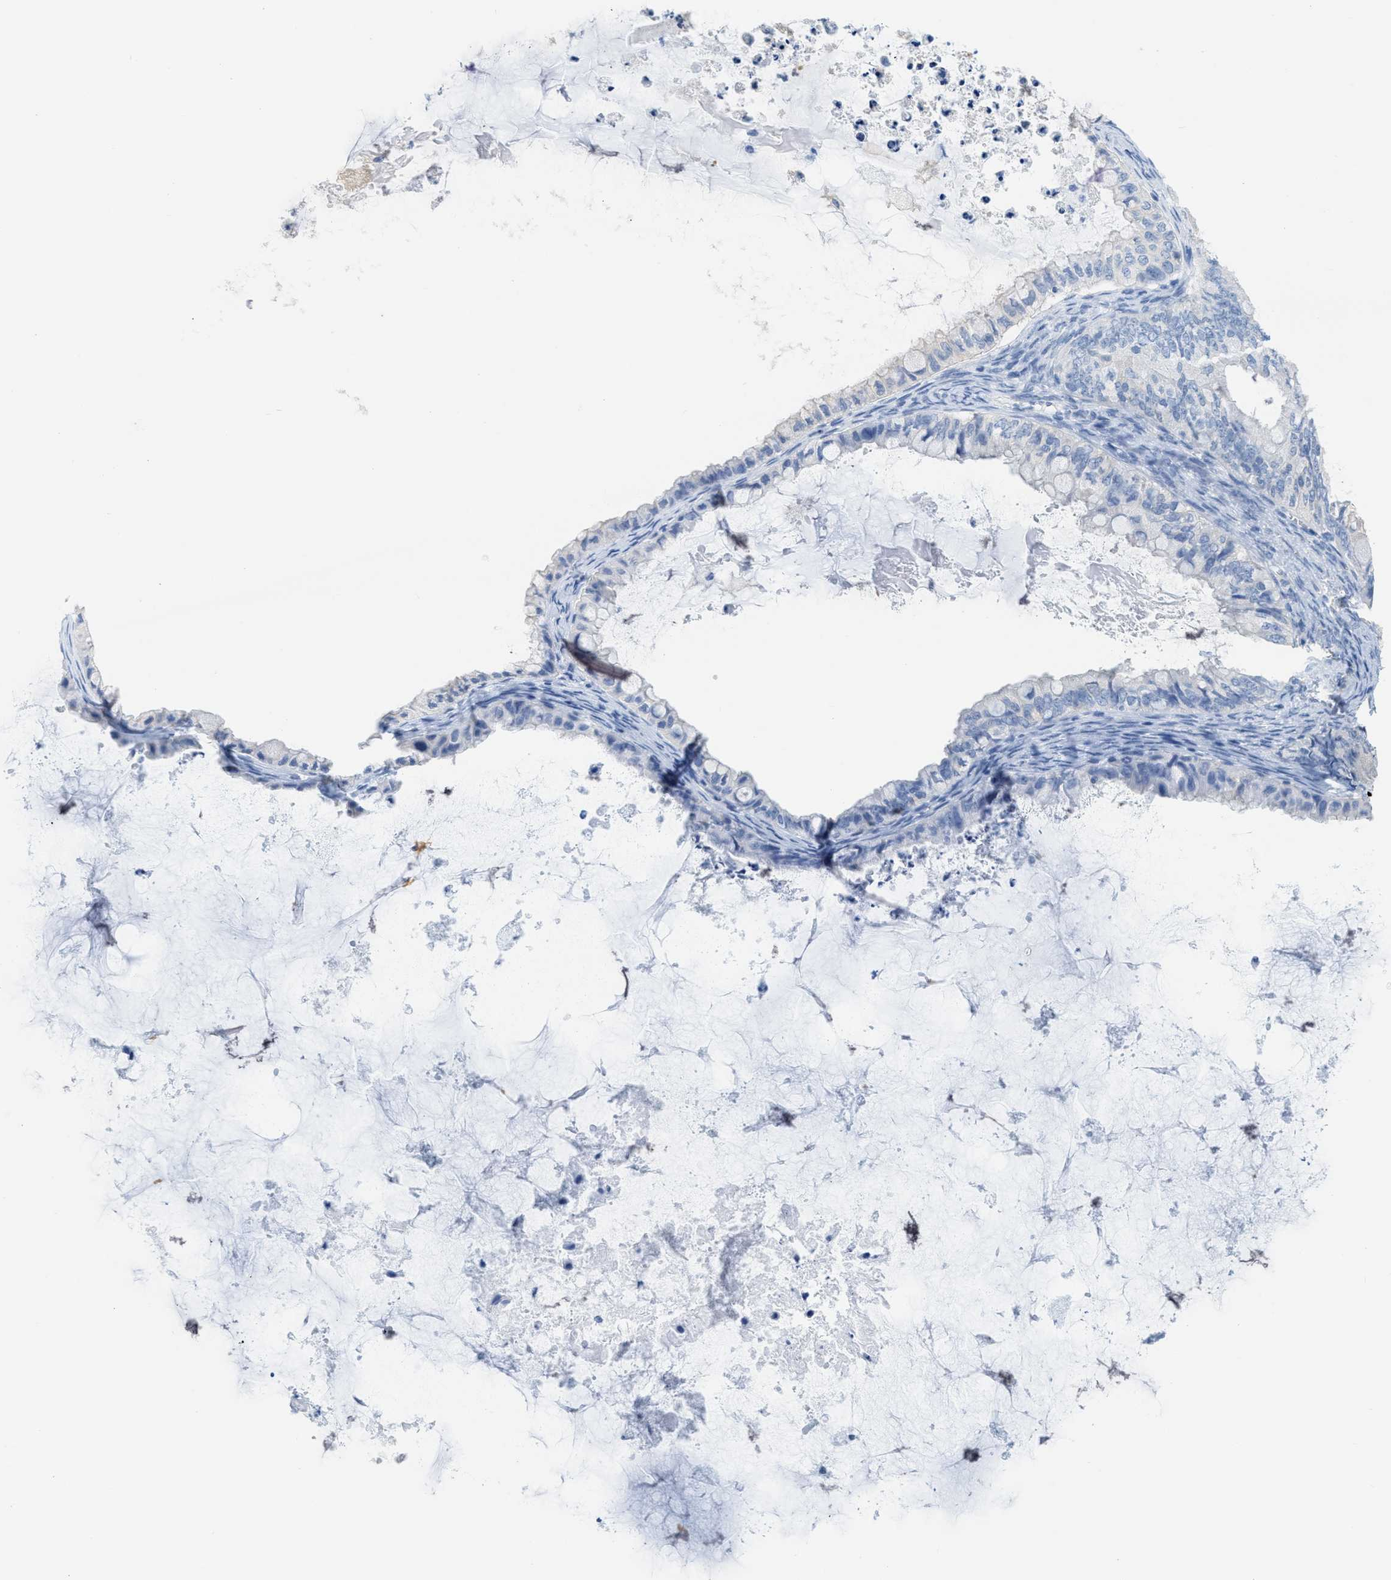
{"staining": {"intensity": "negative", "quantity": "none", "location": "none"}, "tissue": "ovarian cancer", "cell_type": "Tumor cells", "image_type": "cancer", "snomed": [{"axis": "morphology", "description": "Cystadenocarcinoma, mucinous, NOS"}, {"axis": "topography", "description": "Ovary"}], "caption": "High magnification brightfield microscopy of ovarian cancer (mucinous cystadenocarcinoma) stained with DAB (brown) and counterstained with hematoxylin (blue): tumor cells show no significant positivity. The staining was performed using DAB (3,3'-diaminobenzidine) to visualize the protein expression in brown, while the nuclei were stained in blue with hematoxylin (Magnification: 20x).", "gene": "ASGR1", "patient": {"sex": "female", "age": 80}}